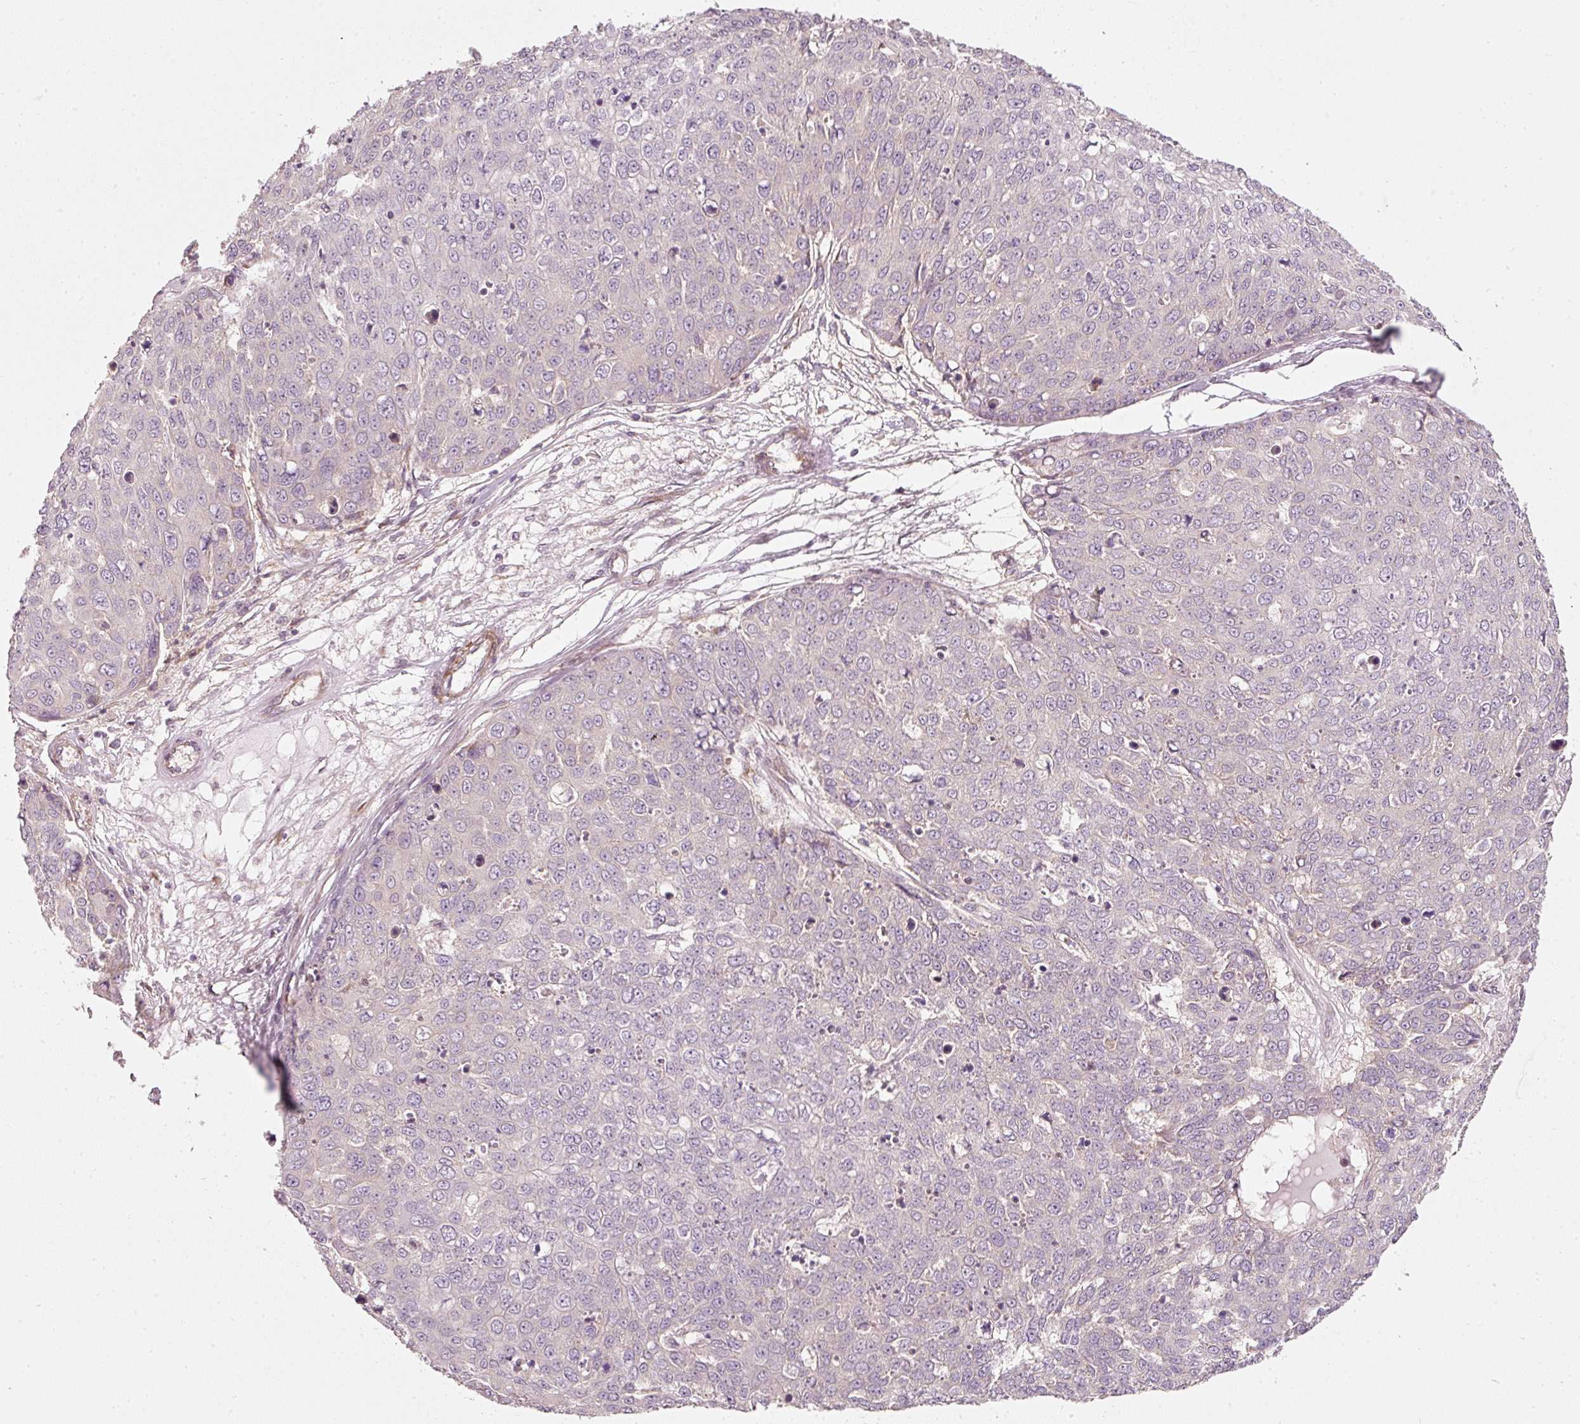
{"staining": {"intensity": "negative", "quantity": "none", "location": "none"}, "tissue": "skin cancer", "cell_type": "Tumor cells", "image_type": "cancer", "snomed": [{"axis": "morphology", "description": "Squamous cell carcinoma, NOS"}, {"axis": "topography", "description": "Skin"}], "caption": "A micrograph of human skin cancer (squamous cell carcinoma) is negative for staining in tumor cells.", "gene": "KCNQ1", "patient": {"sex": "male", "age": 71}}